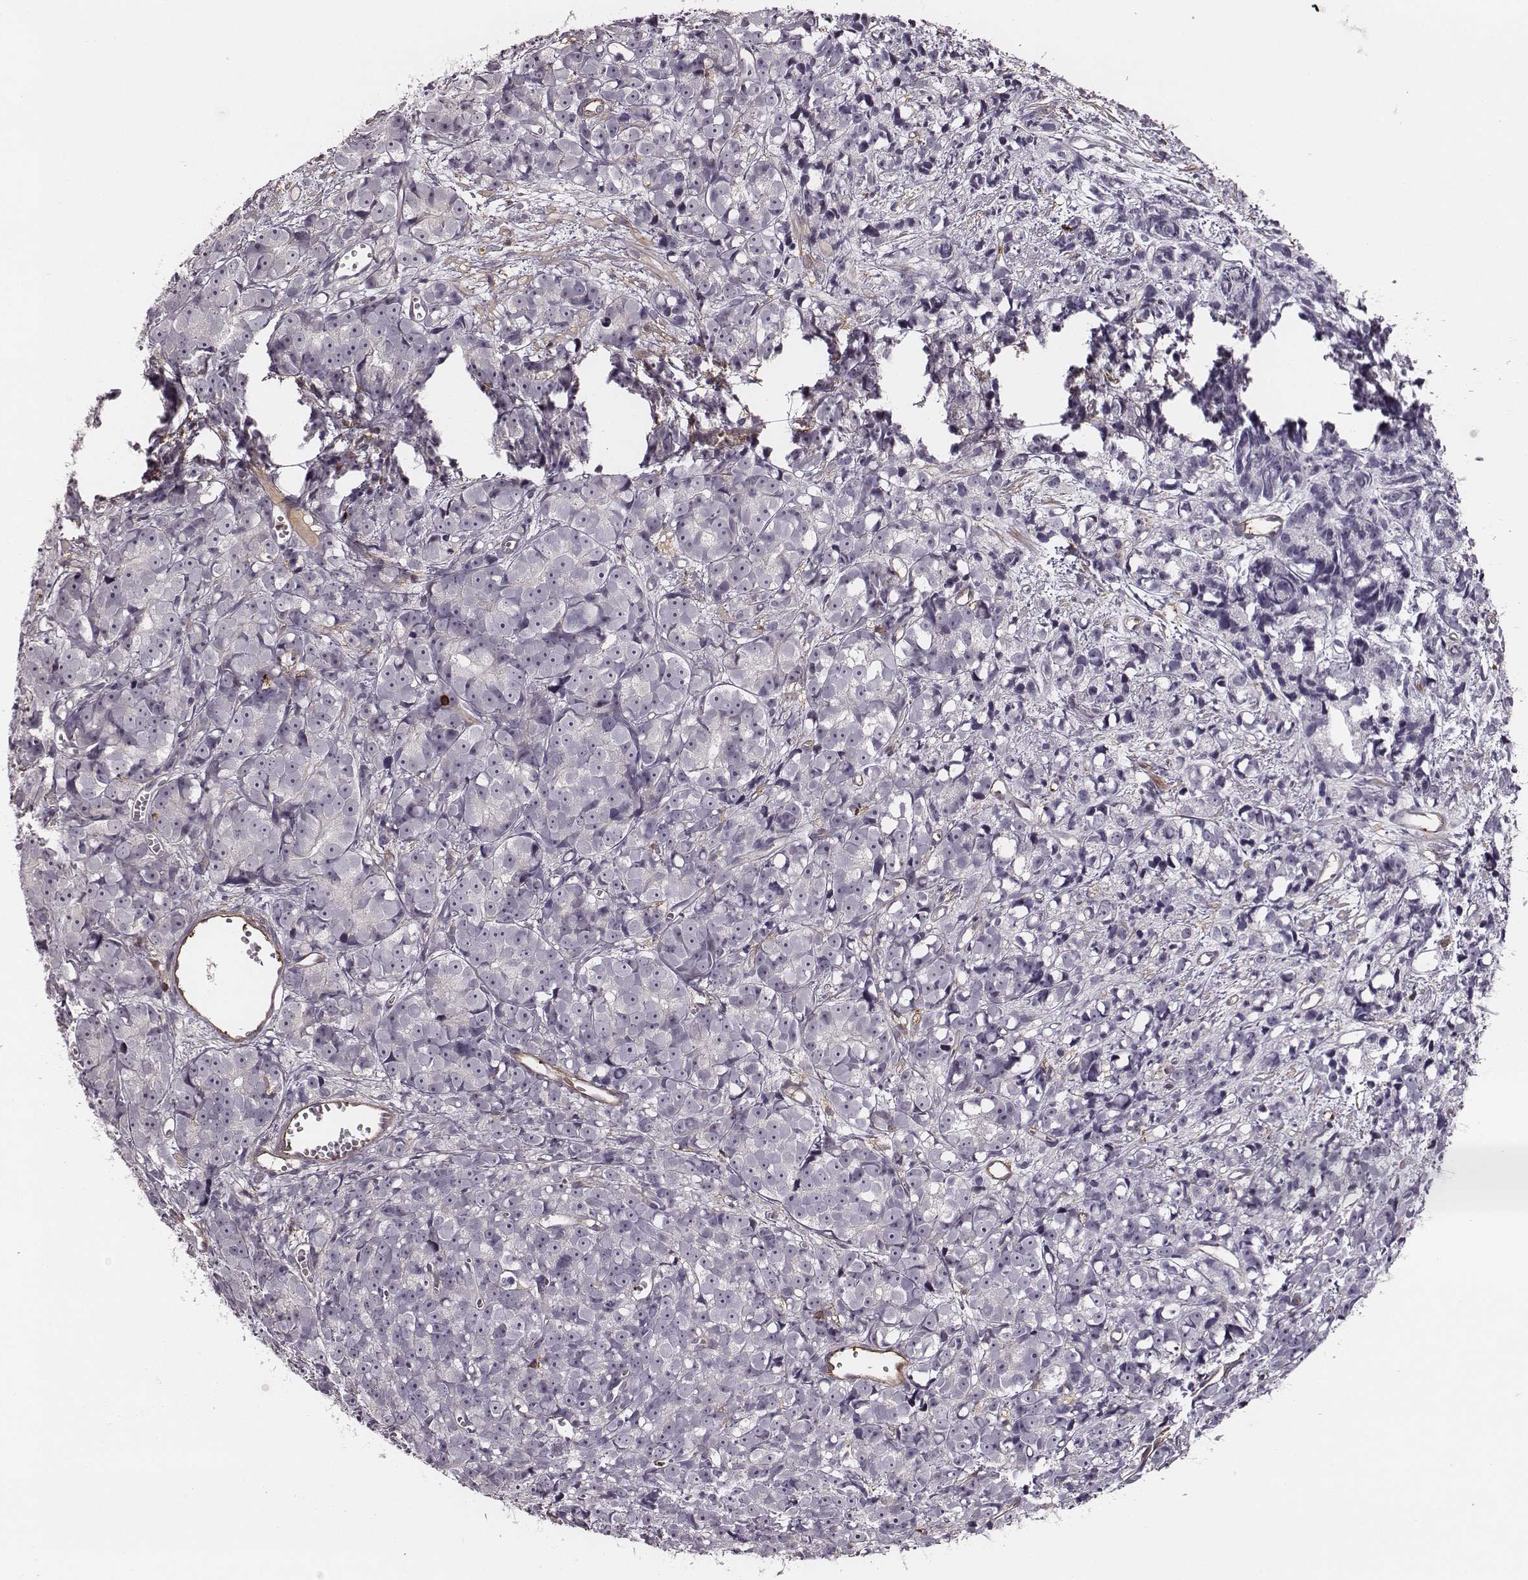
{"staining": {"intensity": "negative", "quantity": "none", "location": "none"}, "tissue": "prostate cancer", "cell_type": "Tumor cells", "image_type": "cancer", "snomed": [{"axis": "morphology", "description": "Adenocarcinoma, High grade"}, {"axis": "topography", "description": "Prostate"}], "caption": "Immunohistochemical staining of human prostate high-grade adenocarcinoma reveals no significant positivity in tumor cells.", "gene": "ZYX", "patient": {"sex": "male", "age": 77}}